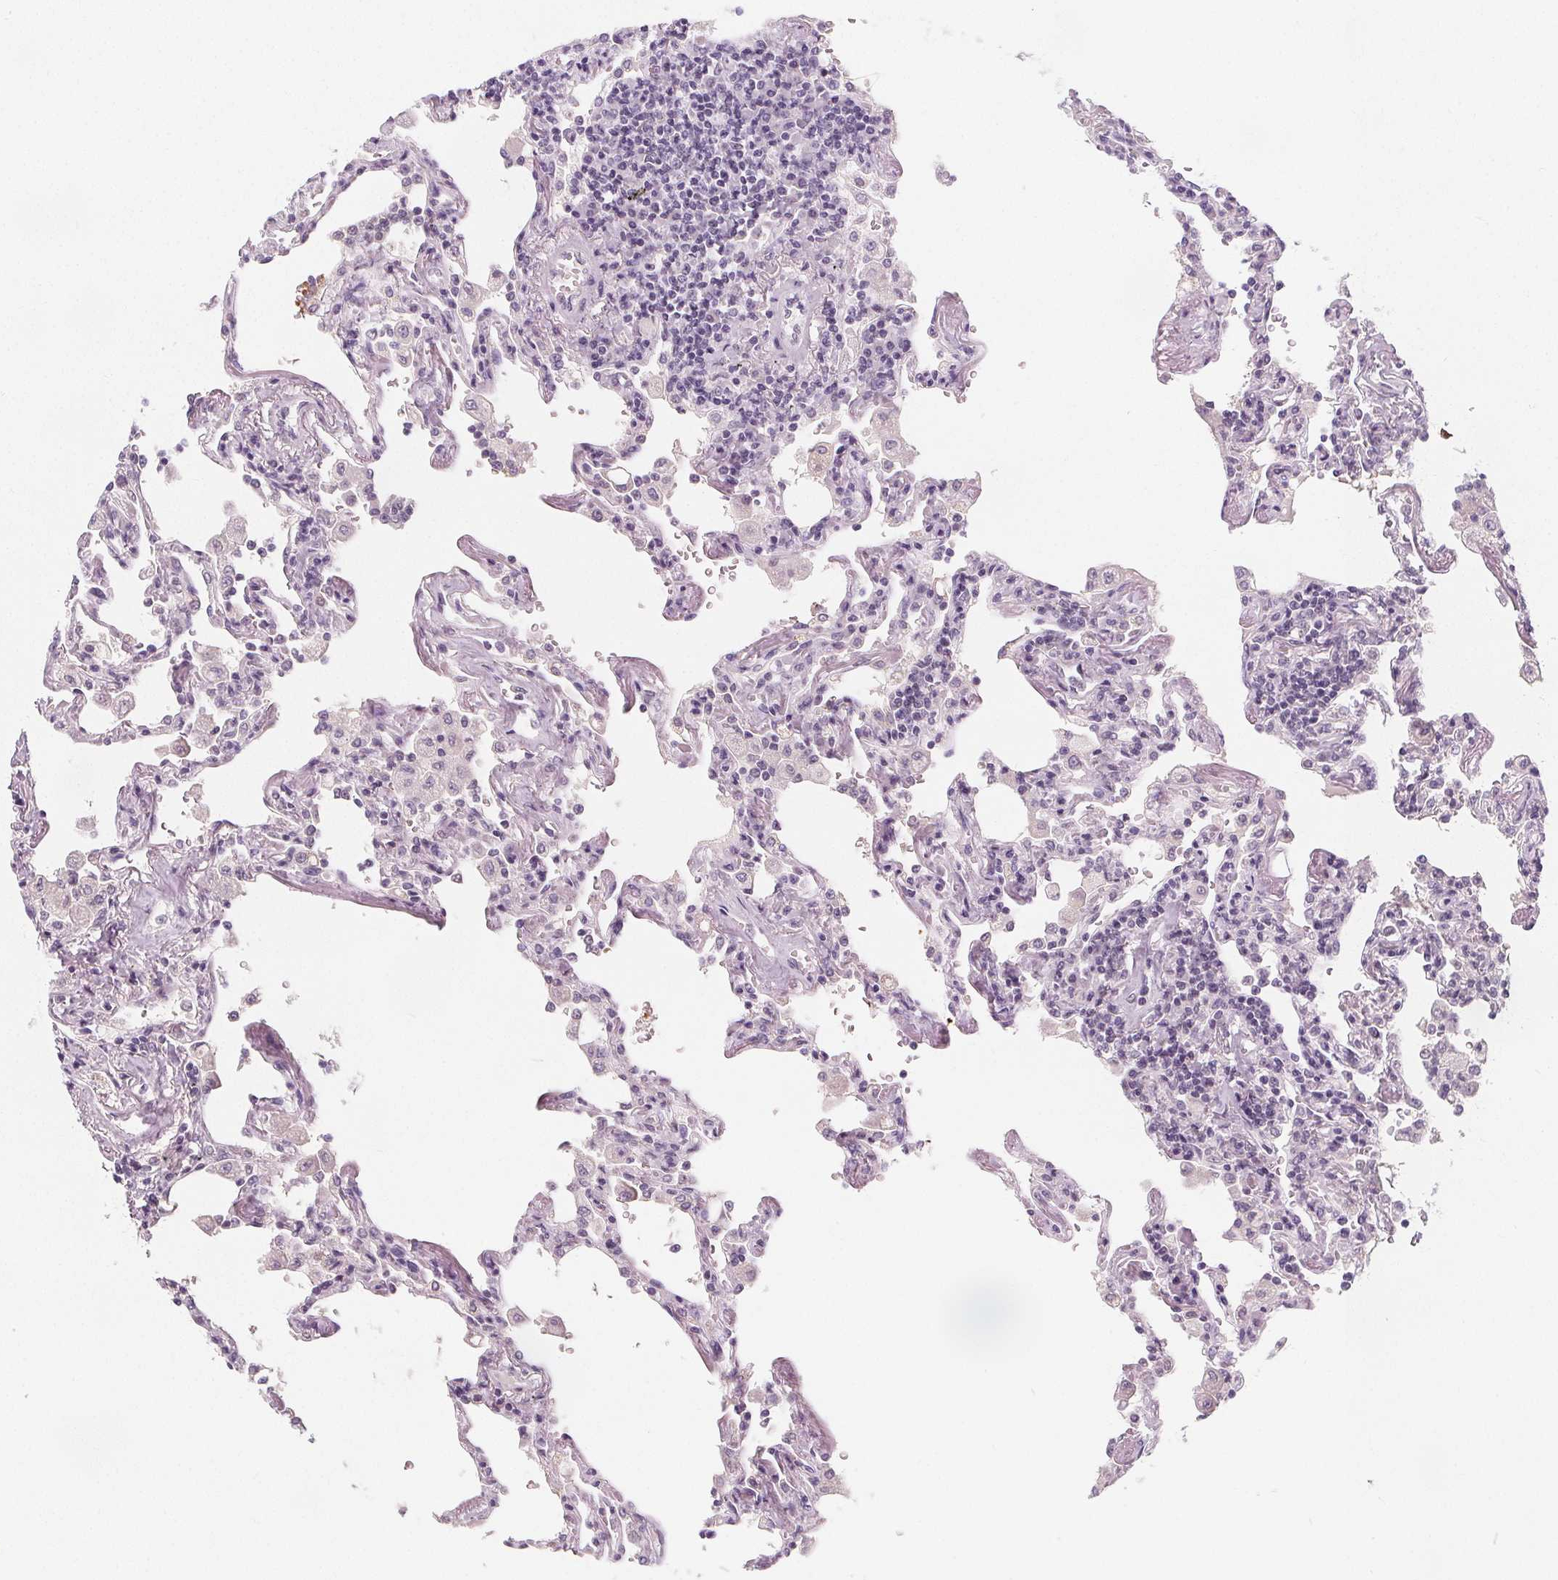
{"staining": {"intensity": "negative", "quantity": "none", "location": "none"}, "tissue": "lymphoma", "cell_type": "Tumor cells", "image_type": "cancer", "snomed": [{"axis": "morphology", "description": "Malignant lymphoma, non-Hodgkin's type, Low grade"}, {"axis": "topography", "description": "Lung"}], "caption": "Protein analysis of low-grade malignant lymphoma, non-Hodgkin's type exhibits no significant expression in tumor cells.", "gene": "DBX2", "patient": {"sex": "female", "age": 71}}